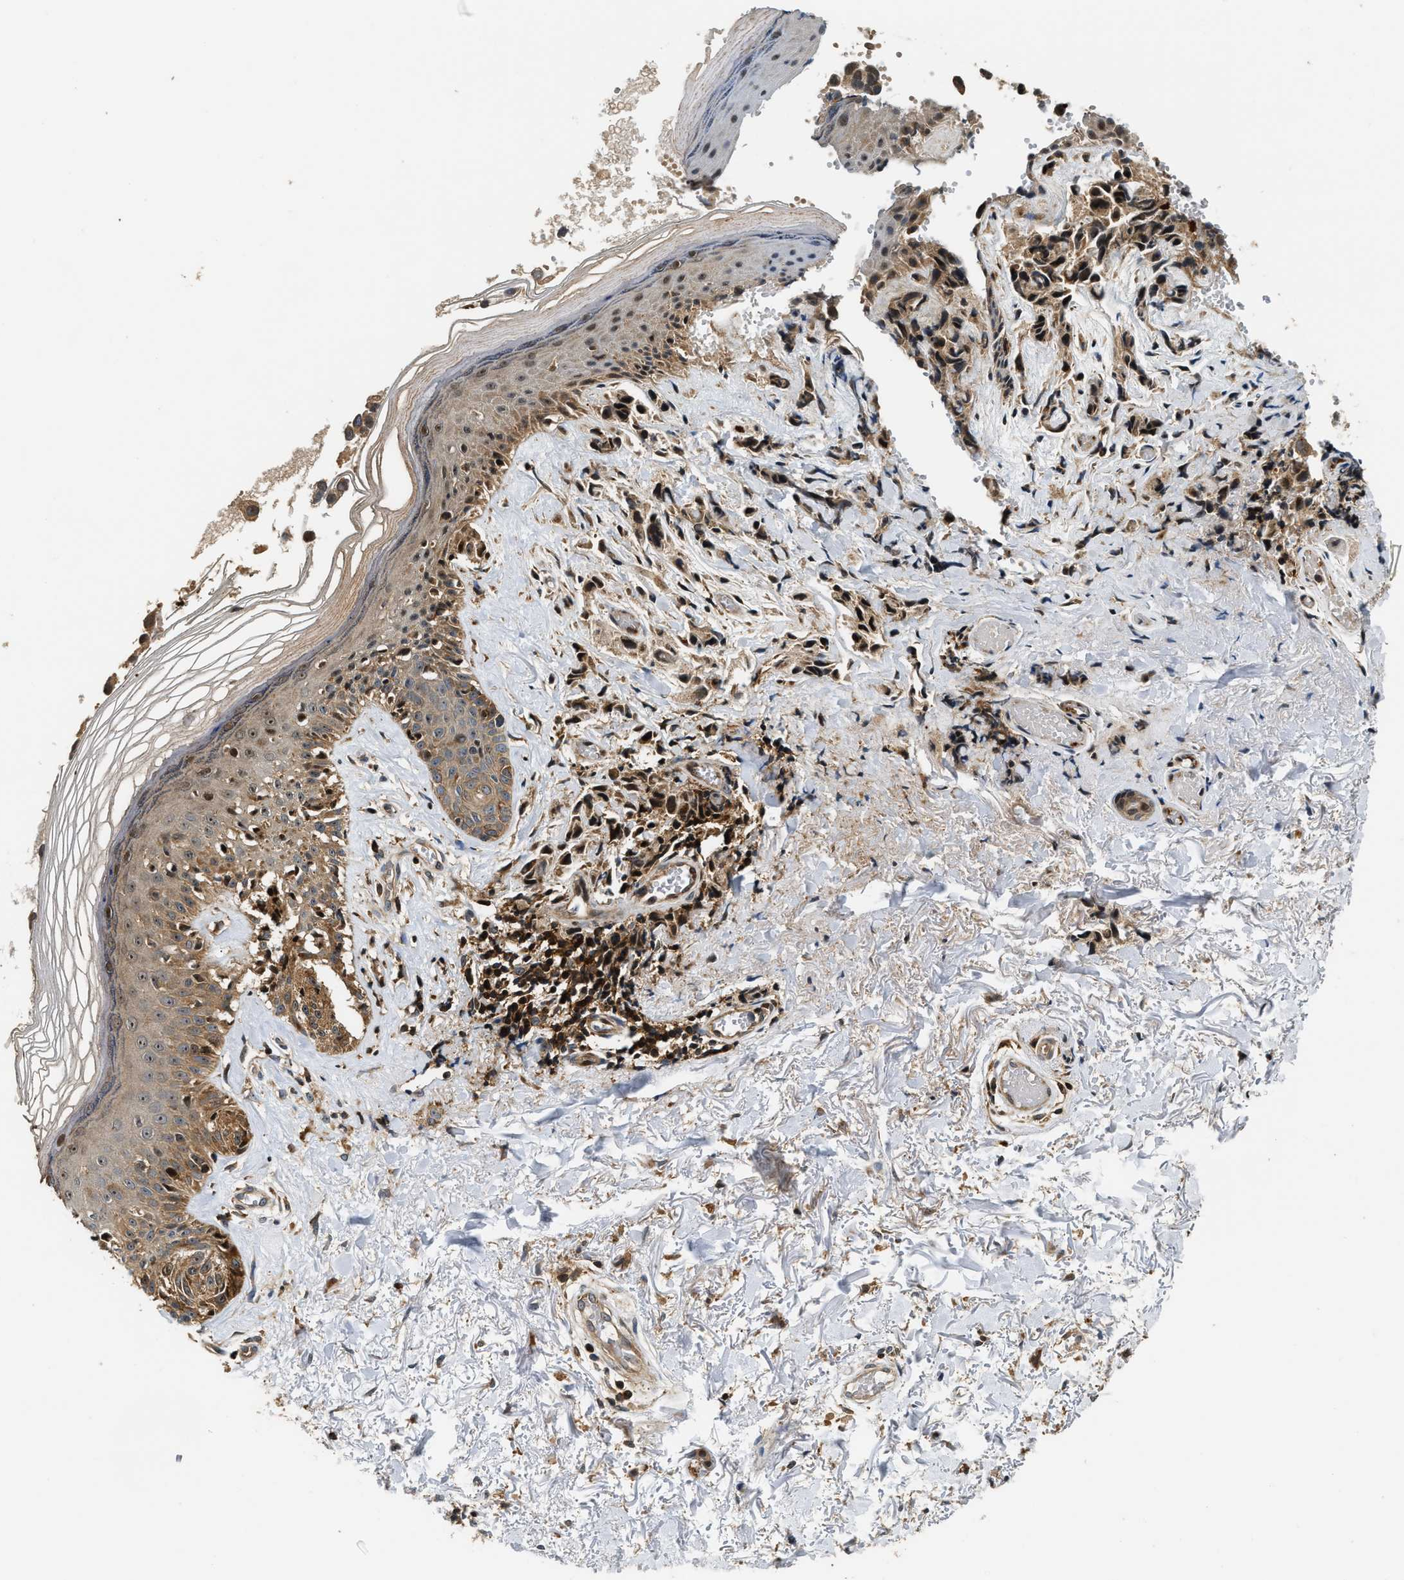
{"staining": {"intensity": "moderate", "quantity": ">75%", "location": "cytoplasmic/membranous"}, "tissue": "melanoma", "cell_type": "Tumor cells", "image_type": "cancer", "snomed": [{"axis": "morphology", "description": "Malignant melanoma, NOS"}, {"axis": "topography", "description": "Skin"}], "caption": "Moderate cytoplasmic/membranous positivity for a protein is identified in about >75% of tumor cells of malignant melanoma using immunohistochemistry.", "gene": "SNX5", "patient": {"sex": "female", "age": 58}}